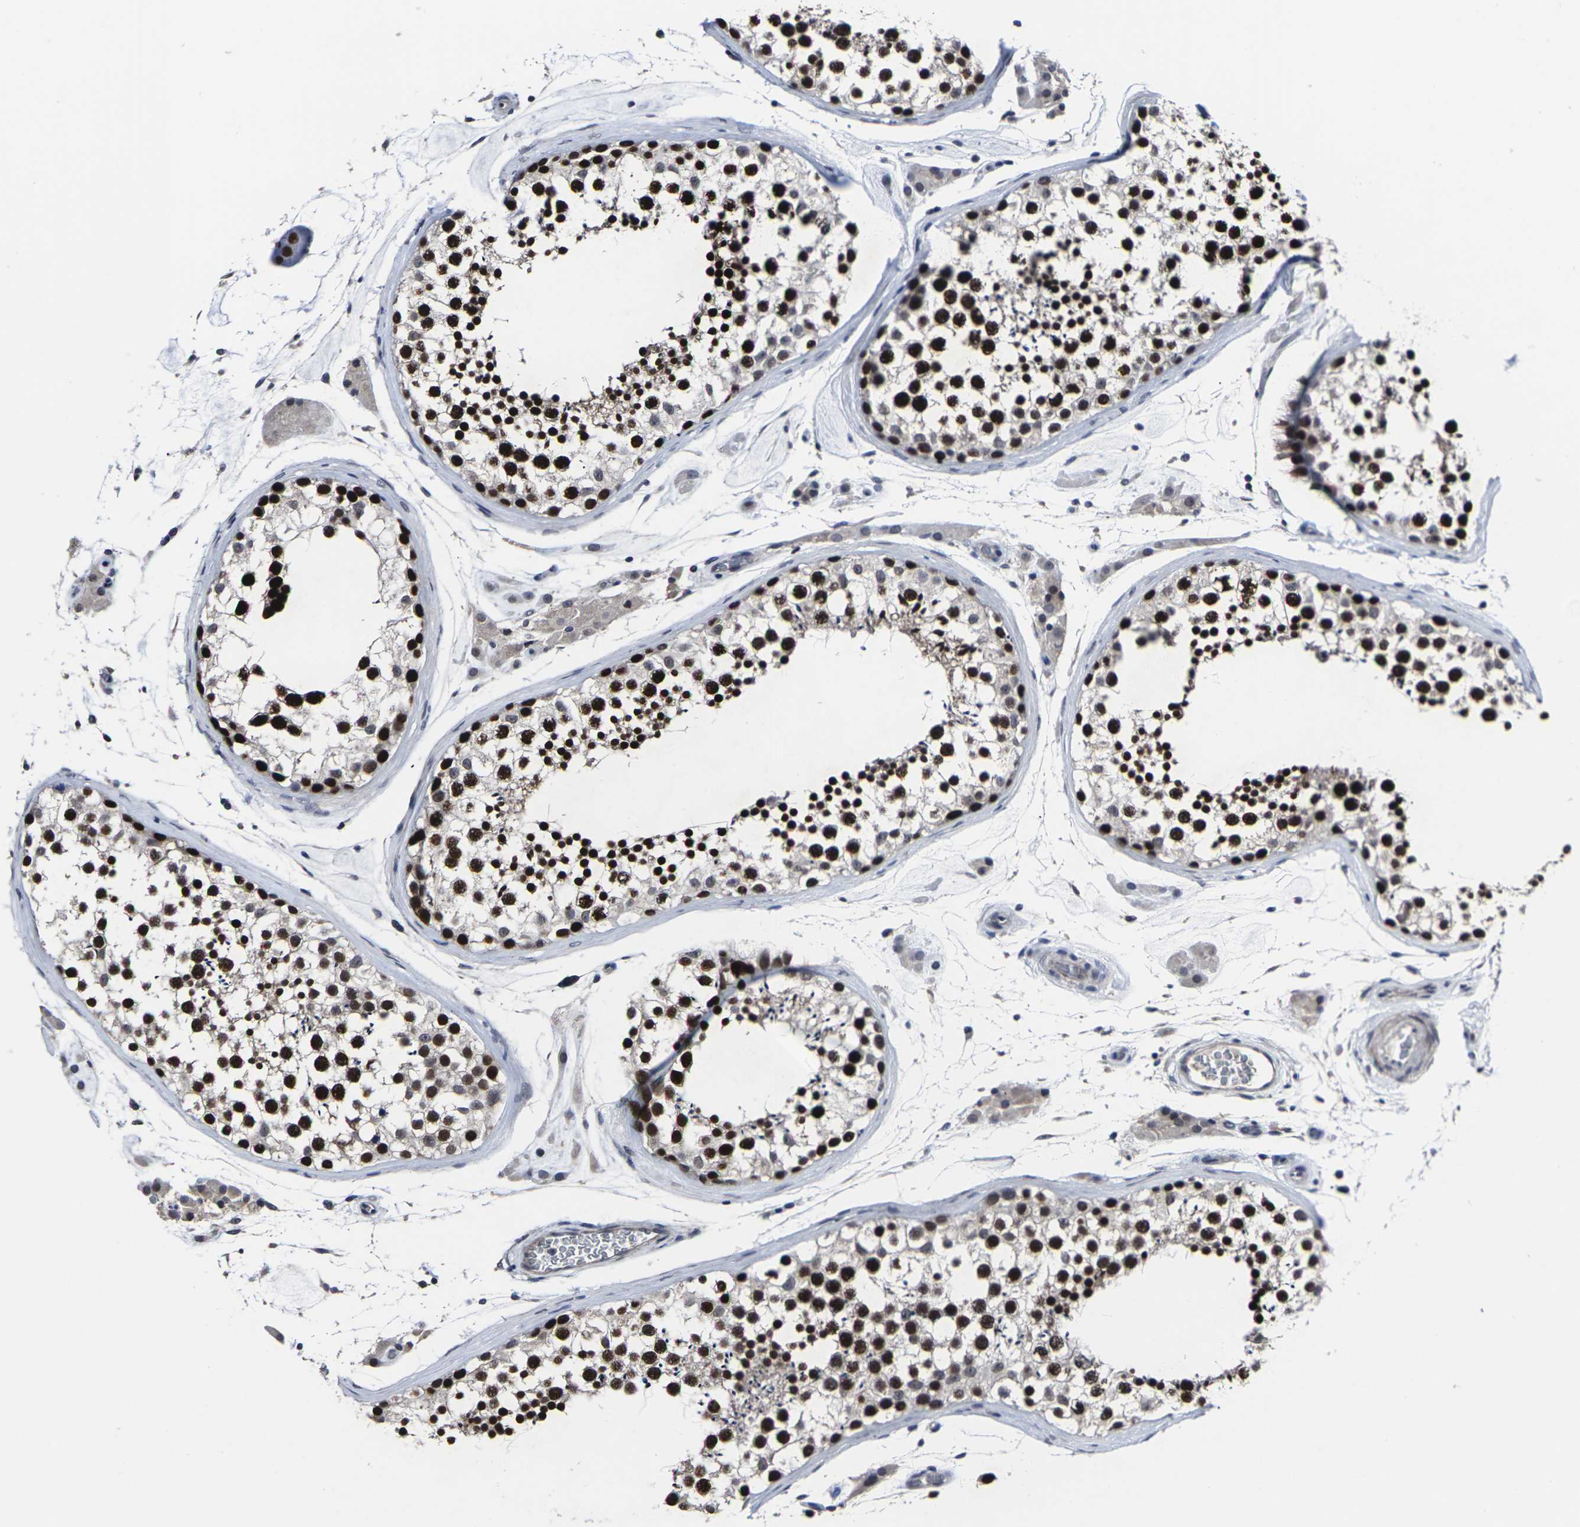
{"staining": {"intensity": "strong", "quantity": ">75%", "location": "nuclear"}, "tissue": "testis", "cell_type": "Cells in seminiferous ducts", "image_type": "normal", "snomed": [{"axis": "morphology", "description": "Normal tissue, NOS"}, {"axis": "topography", "description": "Testis"}], "caption": "IHC staining of benign testis, which exhibits high levels of strong nuclear positivity in approximately >75% of cells in seminiferous ducts indicating strong nuclear protein expression. The staining was performed using DAB (brown) for protein detection and nuclei were counterstained in hematoxylin (blue).", "gene": "MSANTD4", "patient": {"sex": "male", "age": 46}}